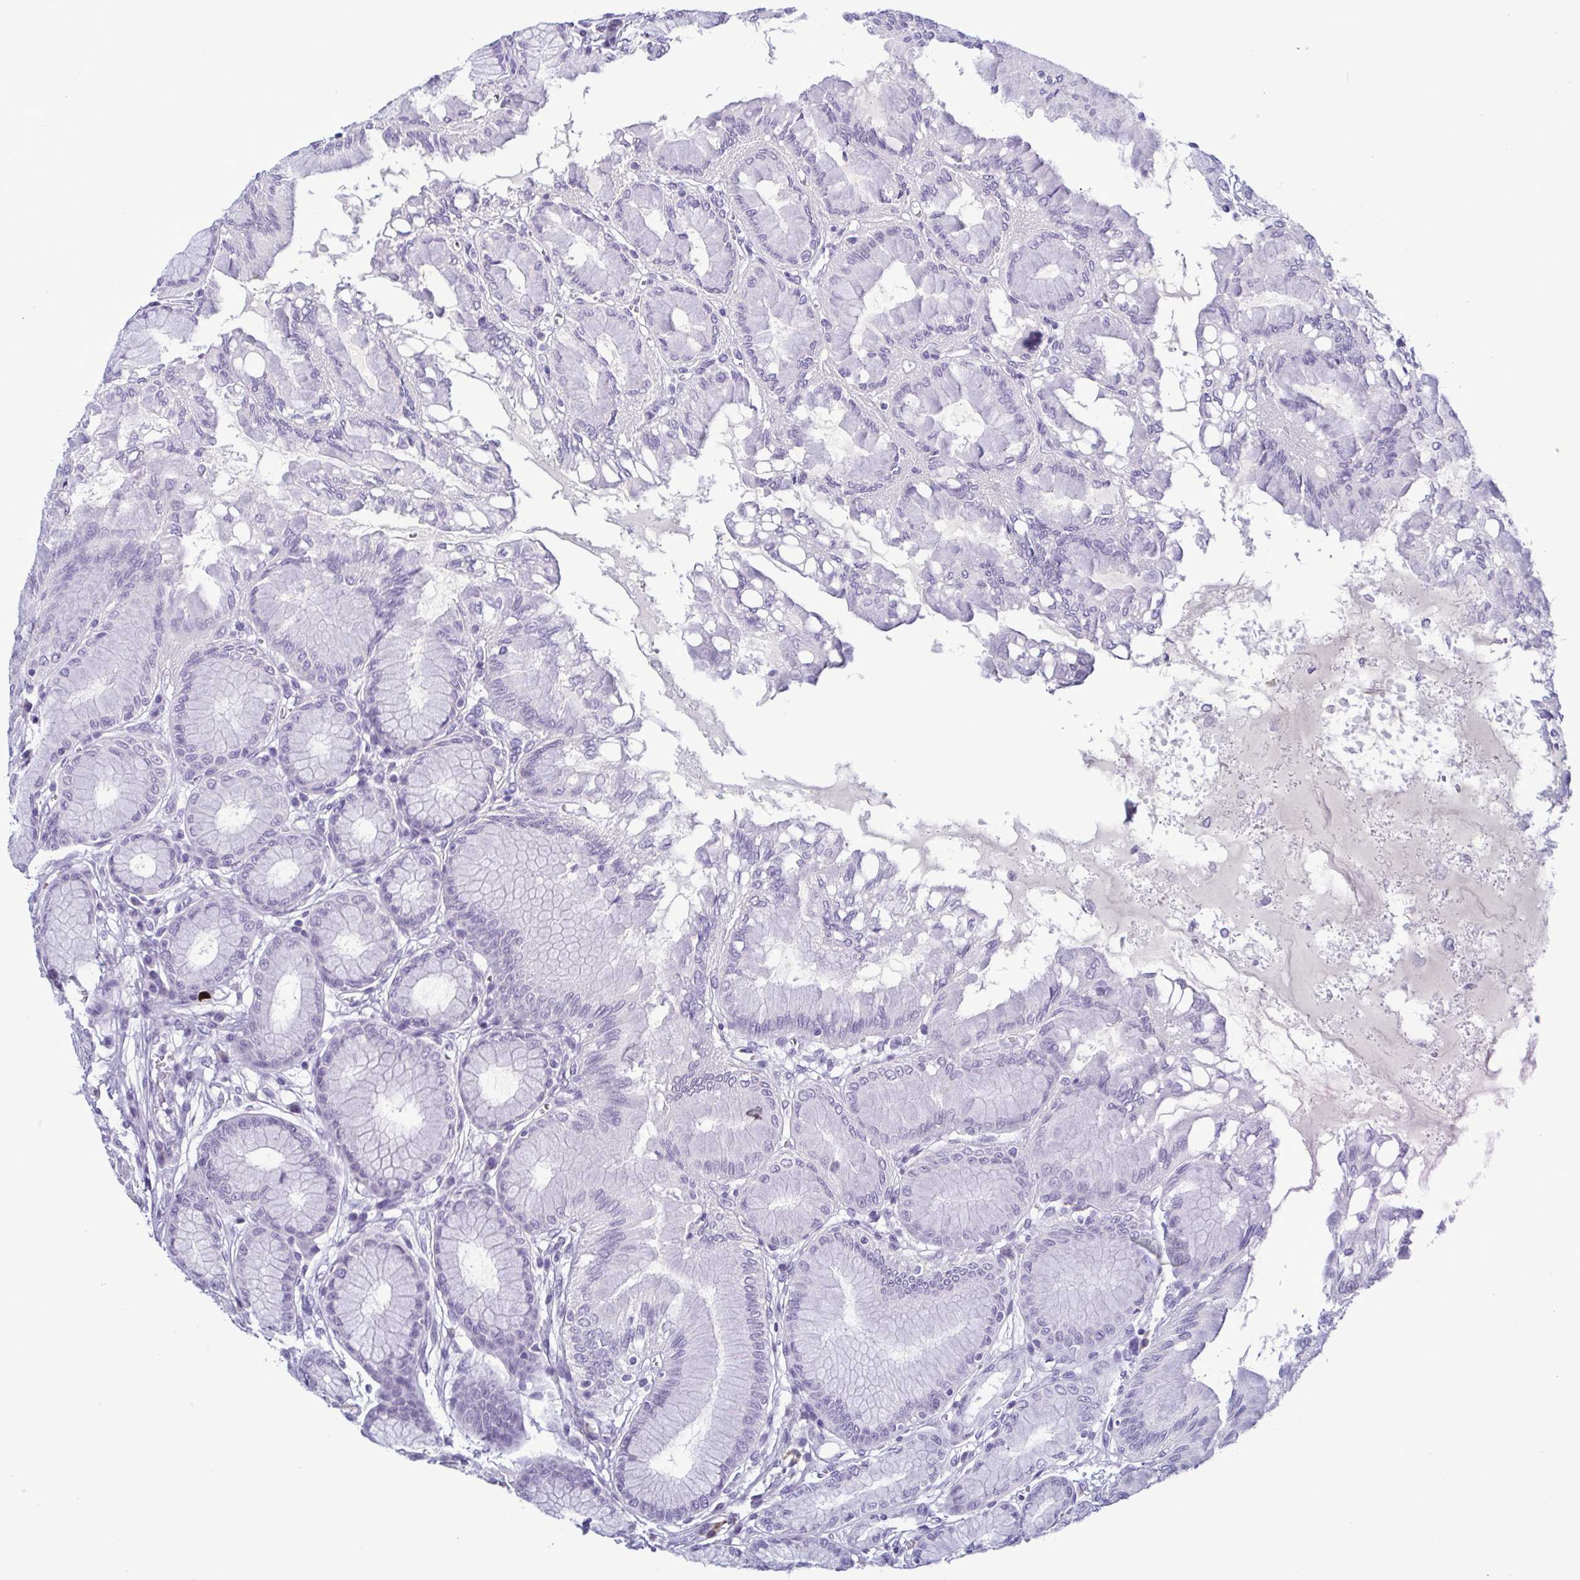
{"staining": {"intensity": "negative", "quantity": "none", "location": "none"}, "tissue": "stomach", "cell_type": "Glandular cells", "image_type": "normal", "snomed": [{"axis": "morphology", "description": "Normal tissue, NOS"}, {"axis": "topography", "description": "Stomach"}, {"axis": "topography", "description": "Stomach, lower"}], "caption": "IHC image of benign stomach stained for a protein (brown), which displays no staining in glandular cells. The staining was performed using DAB to visualize the protein expression in brown, while the nuclei were stained in blue with hematoxylin (Magnification: 20x).", "gene": "INAFM1", "patient": {"sex": "male", "age": 76}}